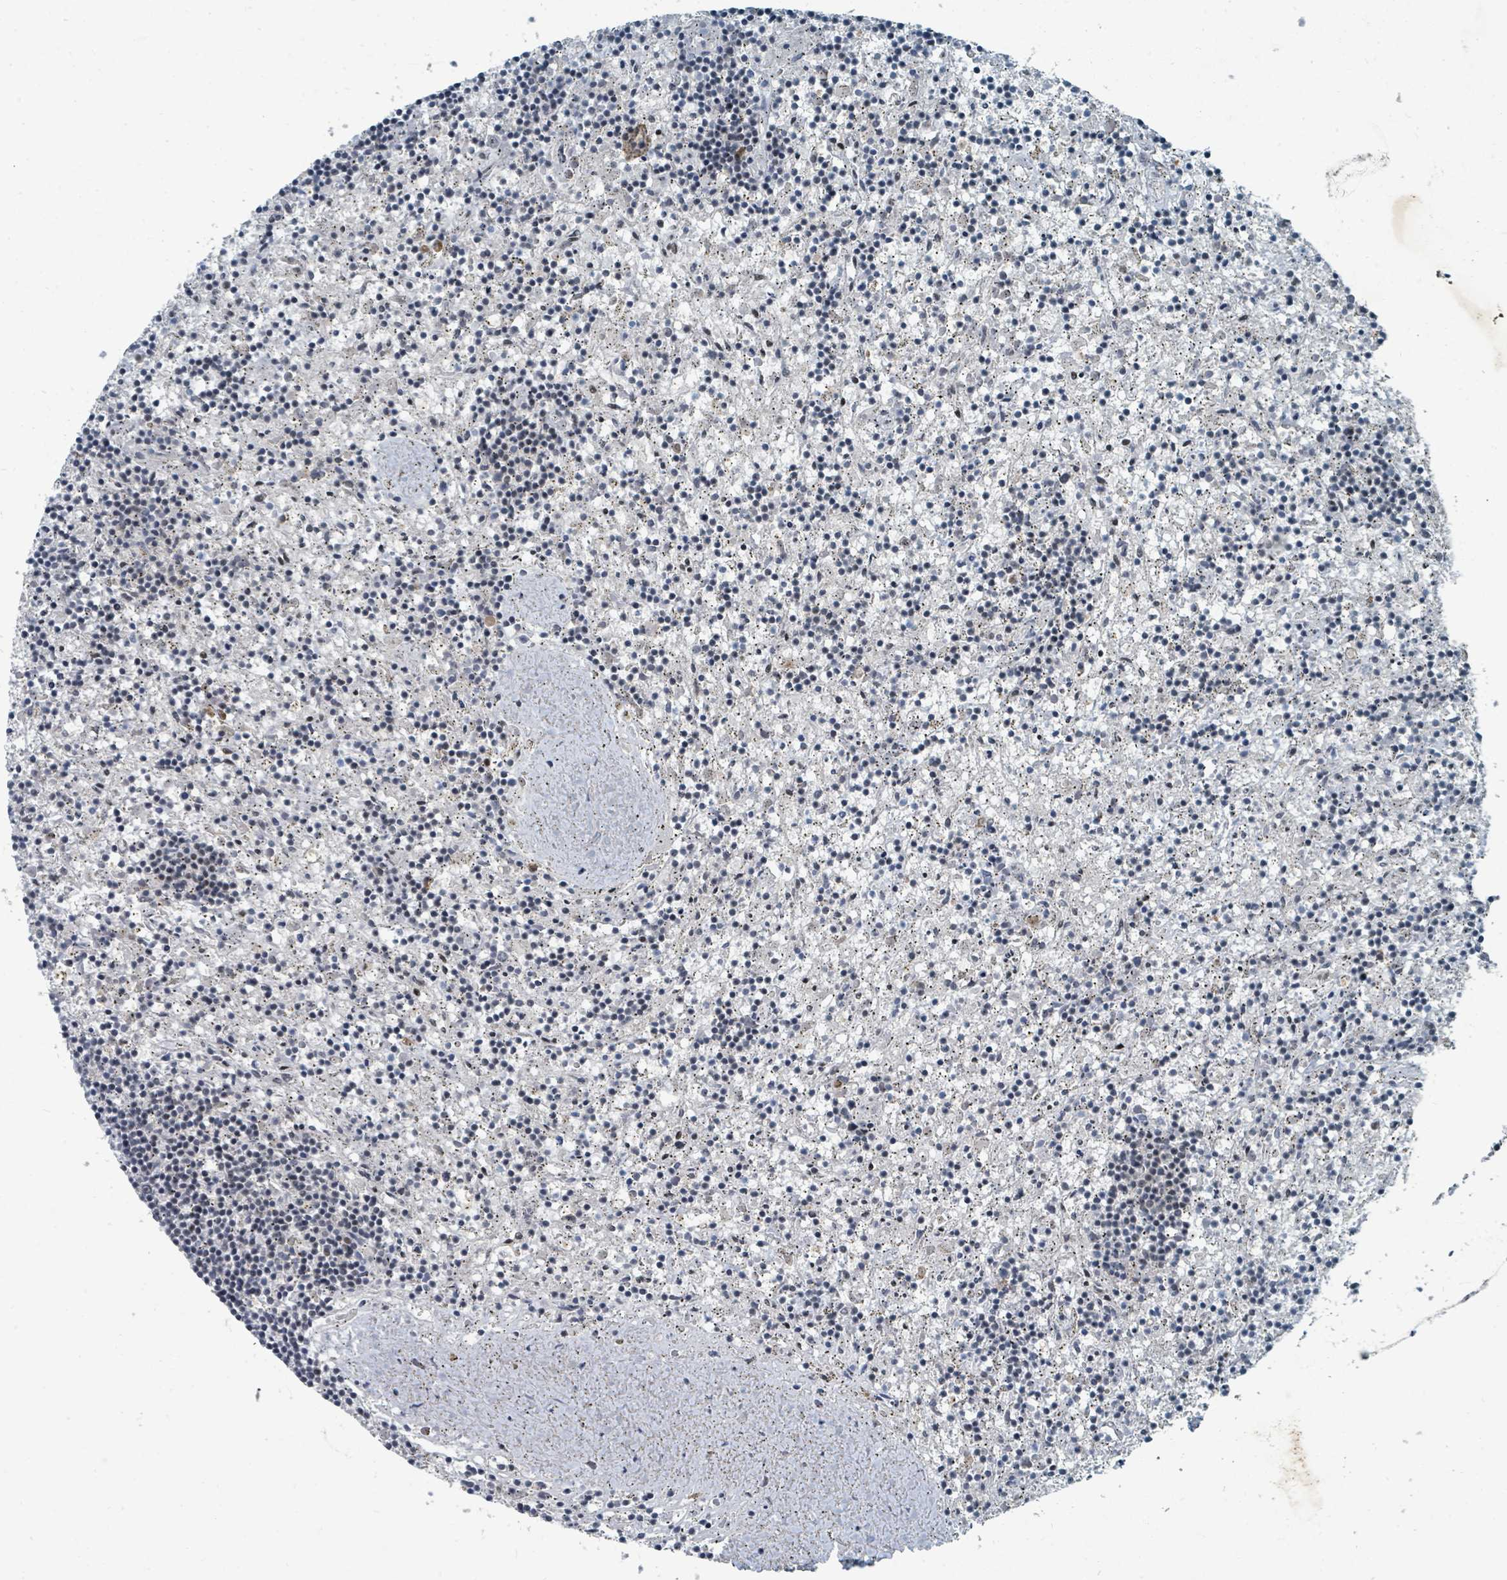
{"staining": {"intensity": "negative", "quantity": "none", "location": "none"}, "tissue": "lymphoma", "cell_type": "Tumor cells", "image_type": "cancer", "snomed": [{"axis": "morphology", "description": "Malignant lymphoma, non-Hodgkin's type, Low grade"}, {"axis": "topography", "description": "Spleen"}], "caption": "Tumor cells are negative for brown protein staining in malignant lymphoma, non-Hodgkin's type (low-grade).", "gene": "UCK1", "patient": {"sex": "male", "age": 76}}